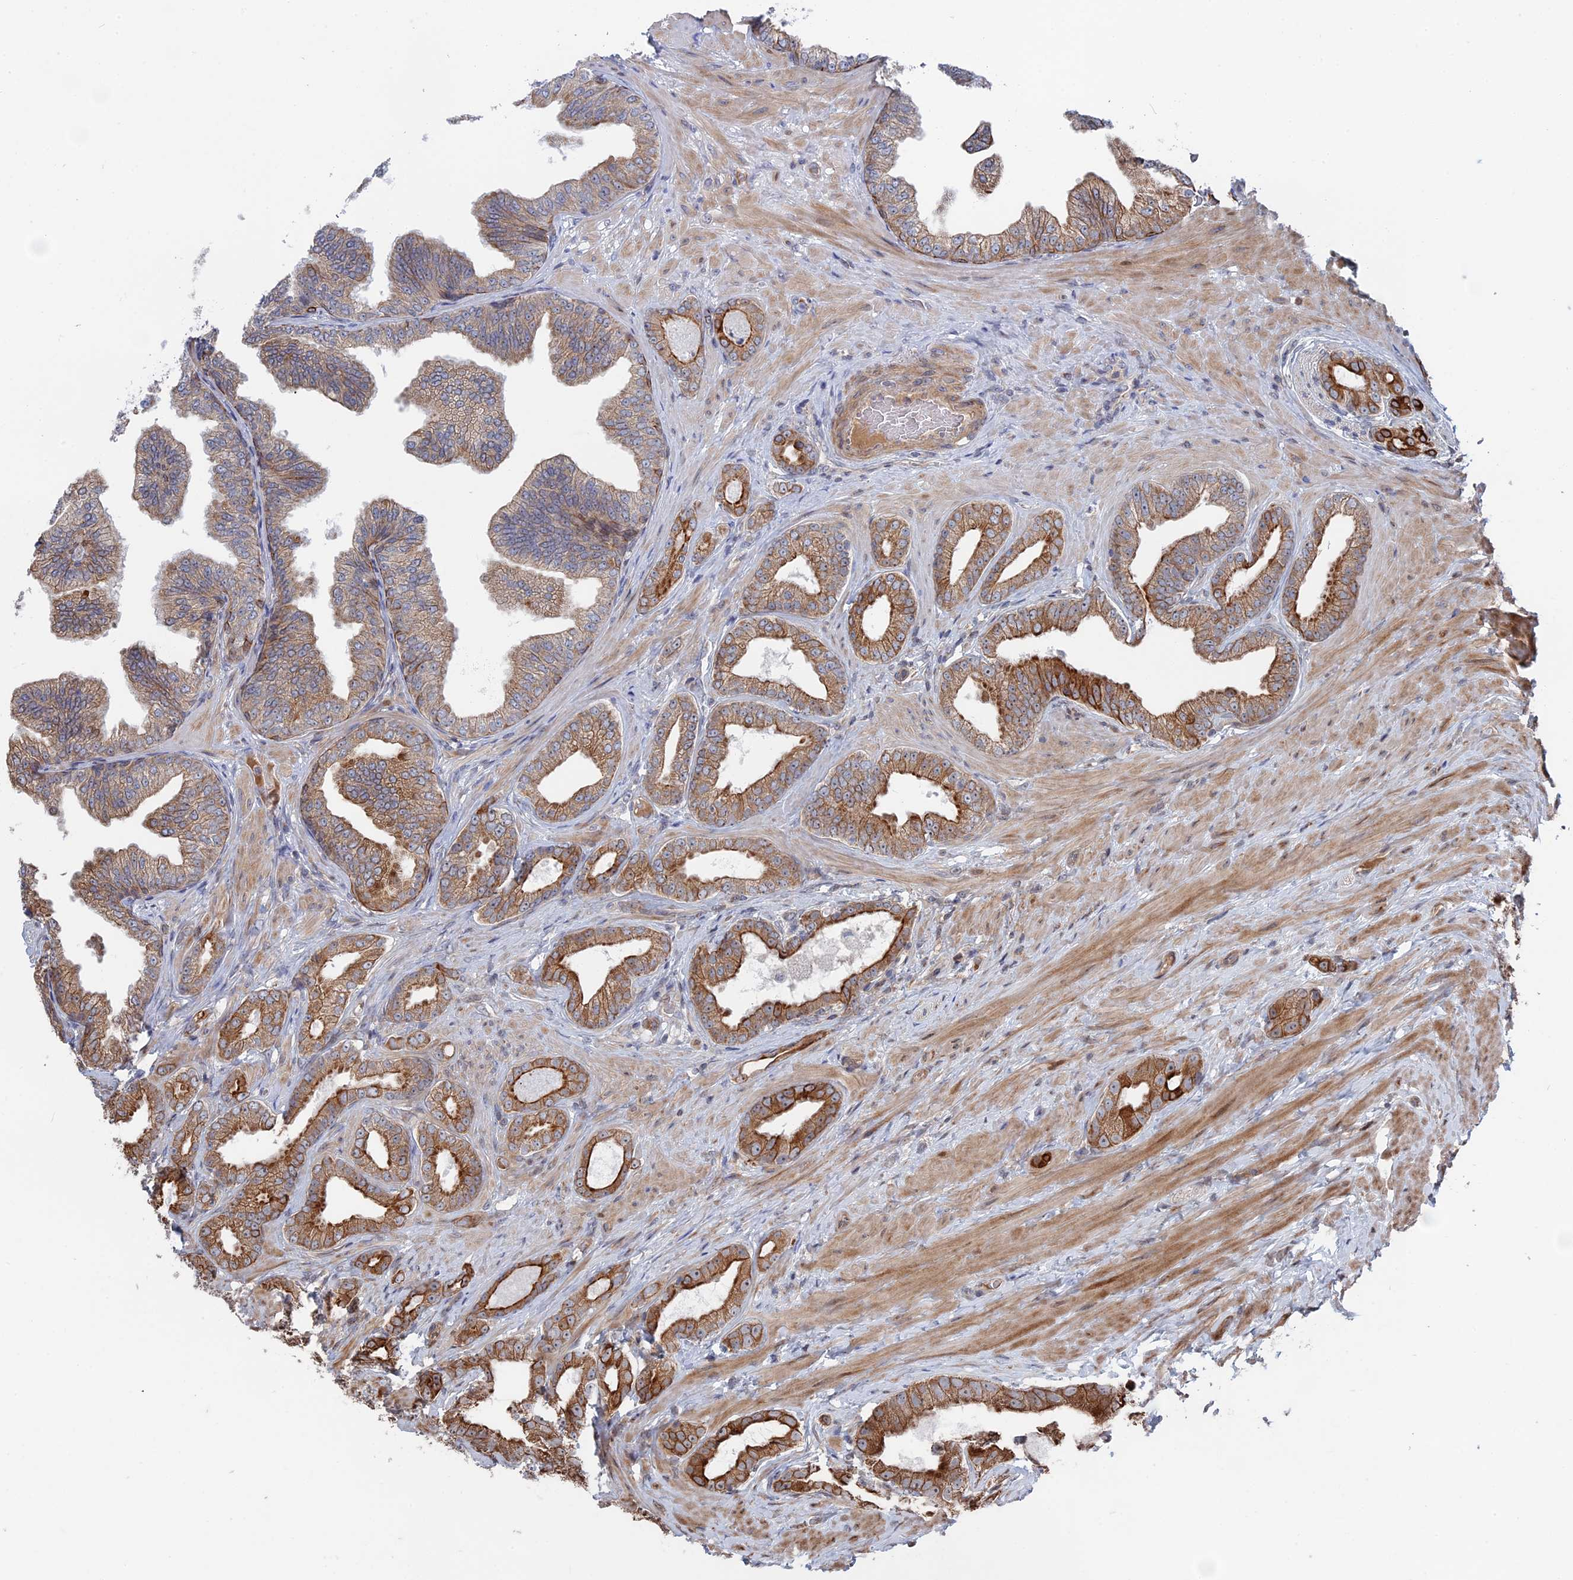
{"staining": {"intensity": "moderate", "quantity": ">75%", "location": "cytoplasmic/membranous"}, "tissue": "prostate cancer", "cell_type": "Tumor cells", "image_type": "cancer", "snomed": [{"axis": "morphology", "description": "Adenocarcinoma, Low grade"}, {"axis": "topography", "description": "Prostate"}], "caption": "IHC (DAB) staining of human prostate low-grade adenocarcinoma shows moderate cytoplasmic/membranous protein staining in approximately >75% of tumor cells. (brown staining indicates protein expression, while blue staining denotes nuclei).", "gene": "IL7", "patient": {"sex": "male", "age": 63}}